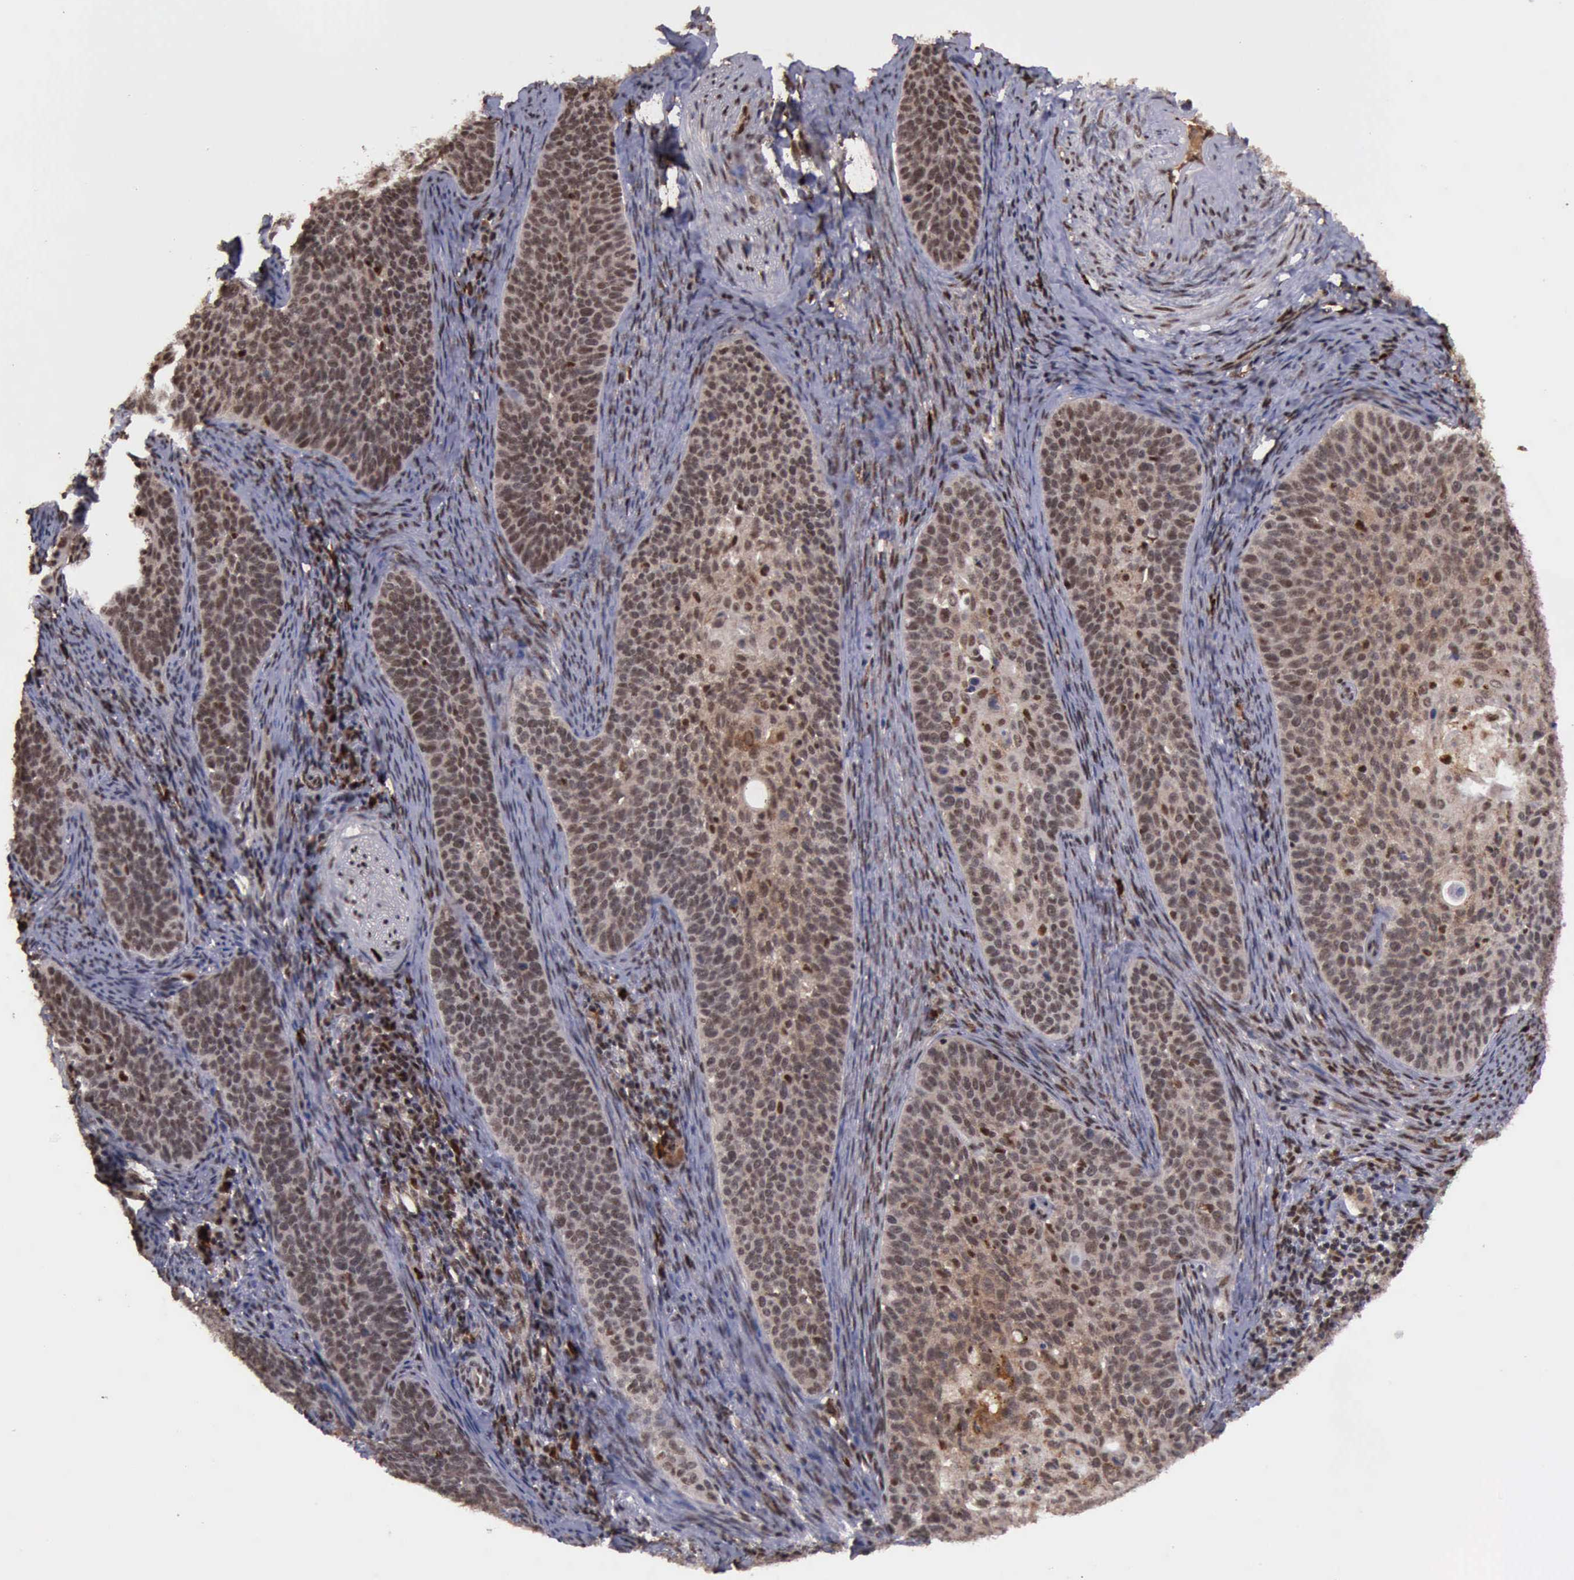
{"staining": {"intensity": "moderate", "quantity": ">75%", "location": "cytoplasmic/membranous,nuclear"}, "tissue": "cervical cancer", "cell_type": "Tumor cells", "image_type": "cancer", "snomed": [{"axis": "morphology", "description": "Squamous cell carcinoma, NOS"}, {"axis": "topography", "description": "Cervix"}], "caption": "Protein staining by IHC shows moderate cytoplasmic/membranous and nuclear staining in approximately >75% of tumor cells in squamous cell carcinoma (cervical).", "gene": "TRMT2A", "patient": {"sex": "female", "age": 33}}